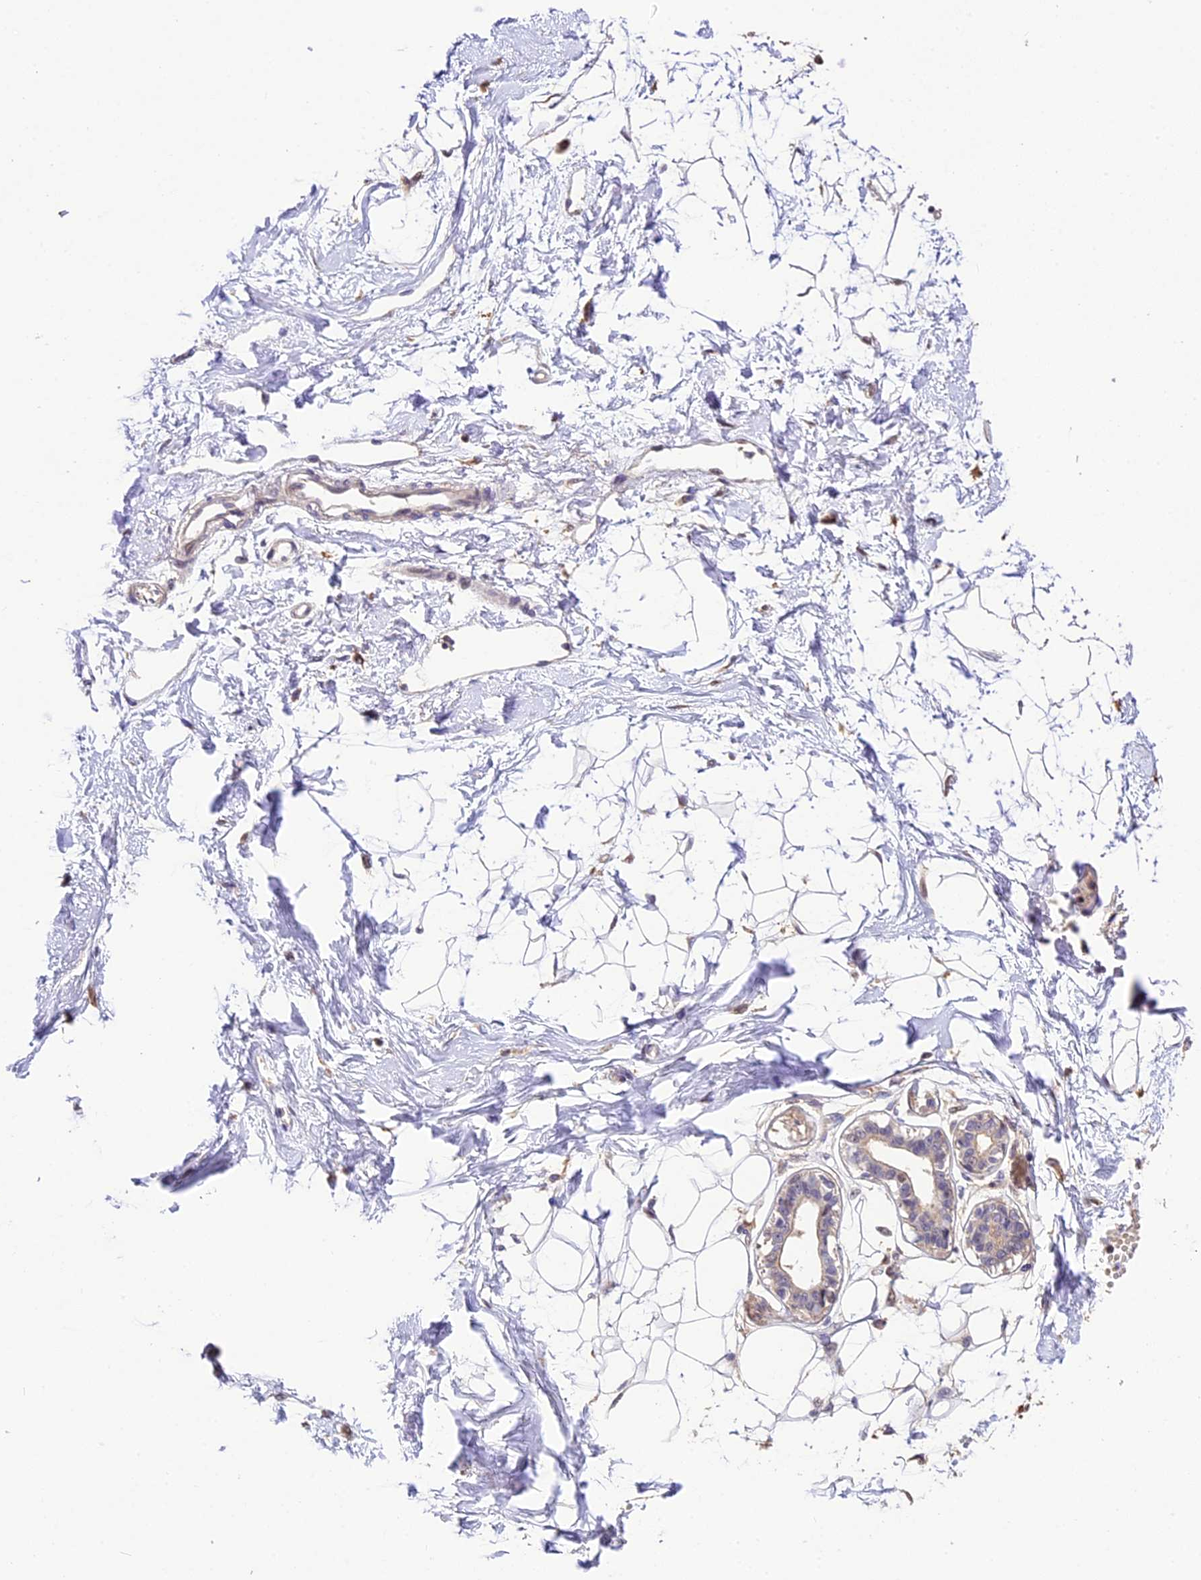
{"staining": {"intensity": "negative", "quantity": "none", "location": "none"}, "tissue": "breast", "cell_type": "Adipocytes", "image_type": "normal", "snomed": [{"axis": "morphology", "description": "Normal tissue, NOS"}, {"axis": "topography", "description": "Breast"}], "caption": "A high-resolution histopathology image shows immunohistochemistry staining of normal breast, which exhibits no significant staining in adipocytes. The staining was performed using DAB (3,3'-diaminobenzidine) to visualize the protein expression in brown, while the nuclei were stained in blue with hematoxylin (Magnification: 20x).", "gene": "DGKH", "patient": {"sex": "female", "age": 45}}